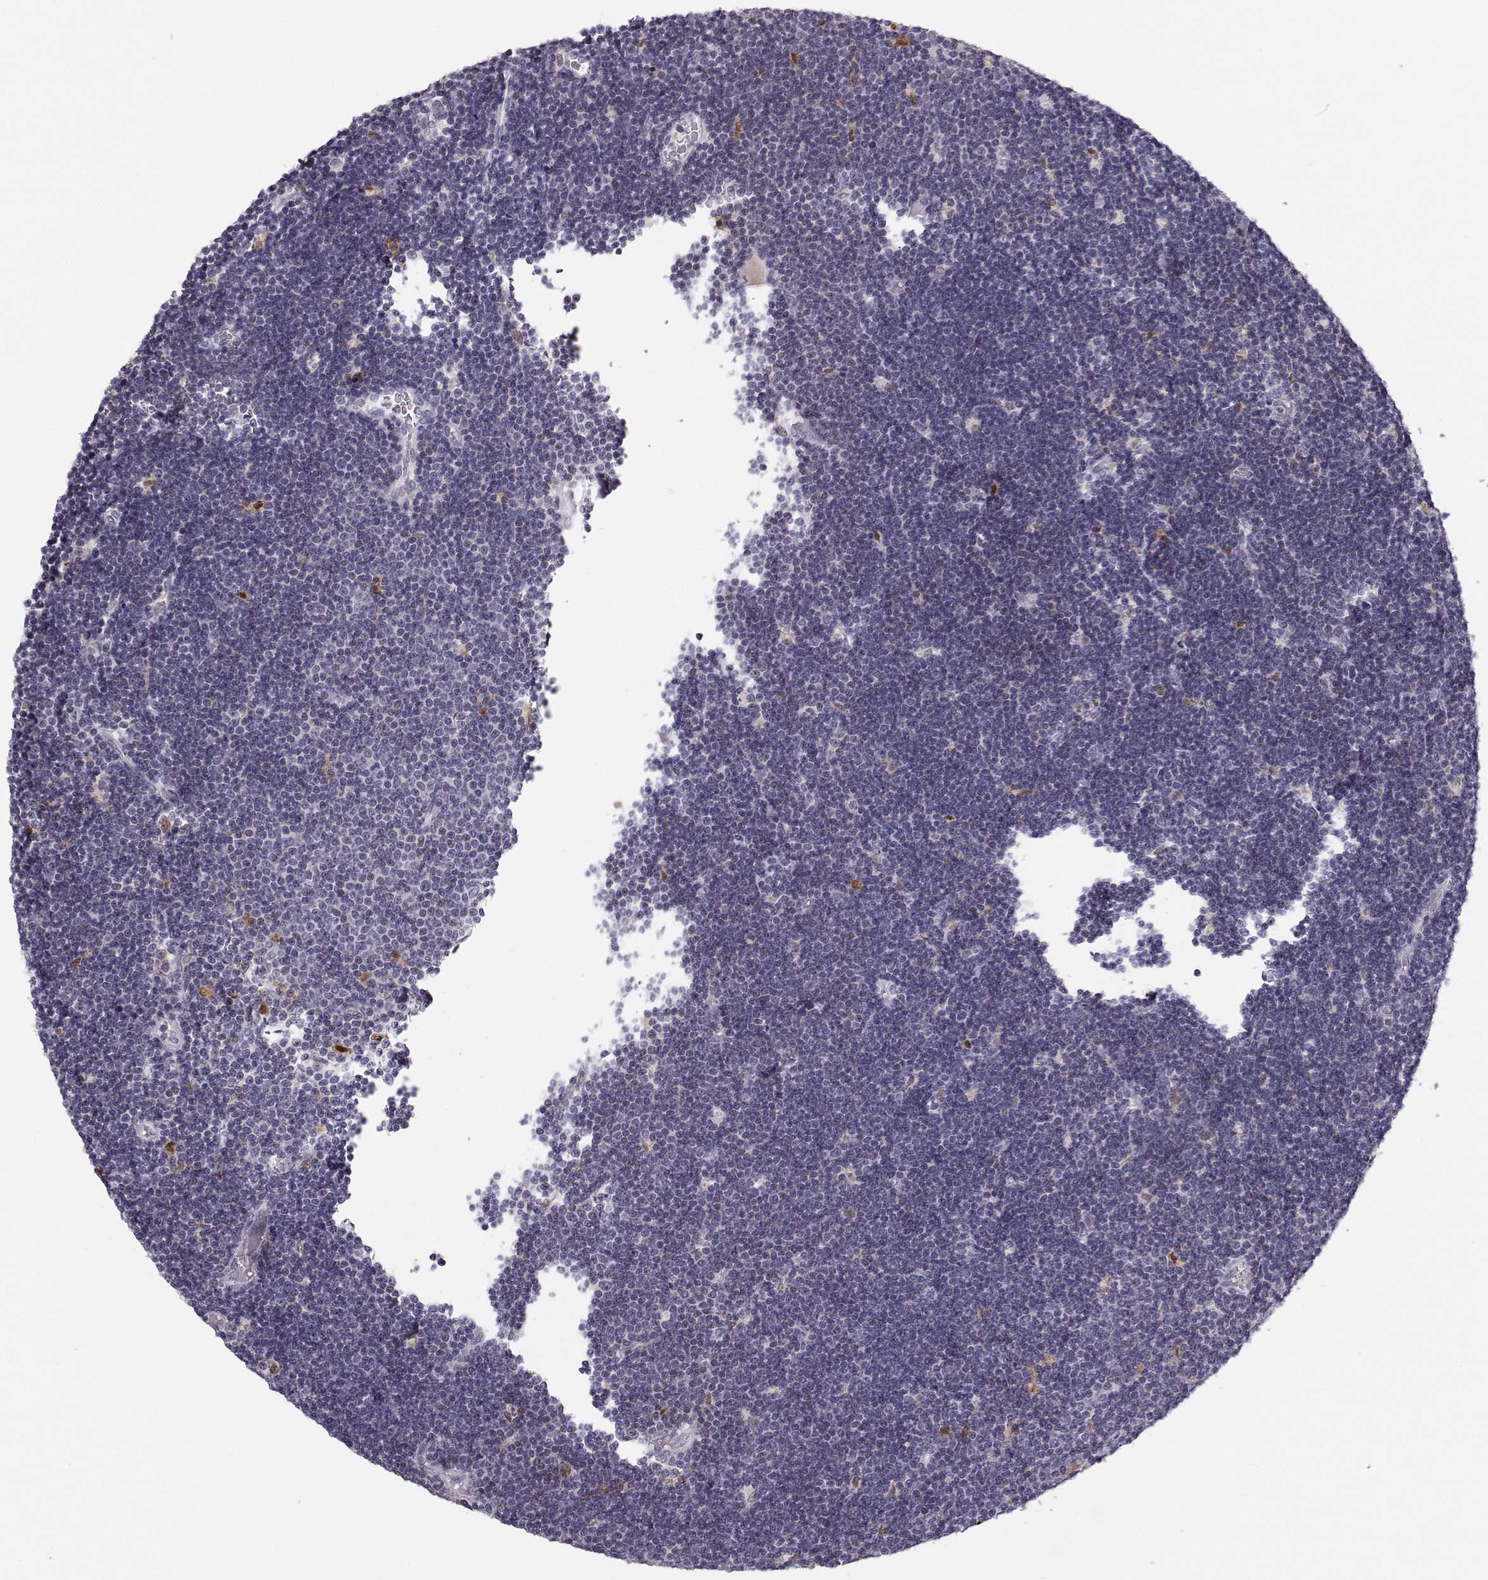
{"staining": {"intensity": "negative", "quantity": "none", "location": "none"}, "tissue": "lymphoma", "cell_type": "Tumor cells", "image_type": "cancer", "snomed": [{"axis": "morphology", "description": "Malignant lymphoma, non-Hodgkin's type, Low grade"}, {"axis": "topography", "description": "Brain"}], "caption": "A histopathology image of lymphoma stained for a protein exhibits no brown staining in tumor cells. (DAB (3,3'-diaminobenzidine) immunohistochemistry (IHC), high magnification).", "gene": "HTR7", "patient": {"sex": "female", "age": 66}}